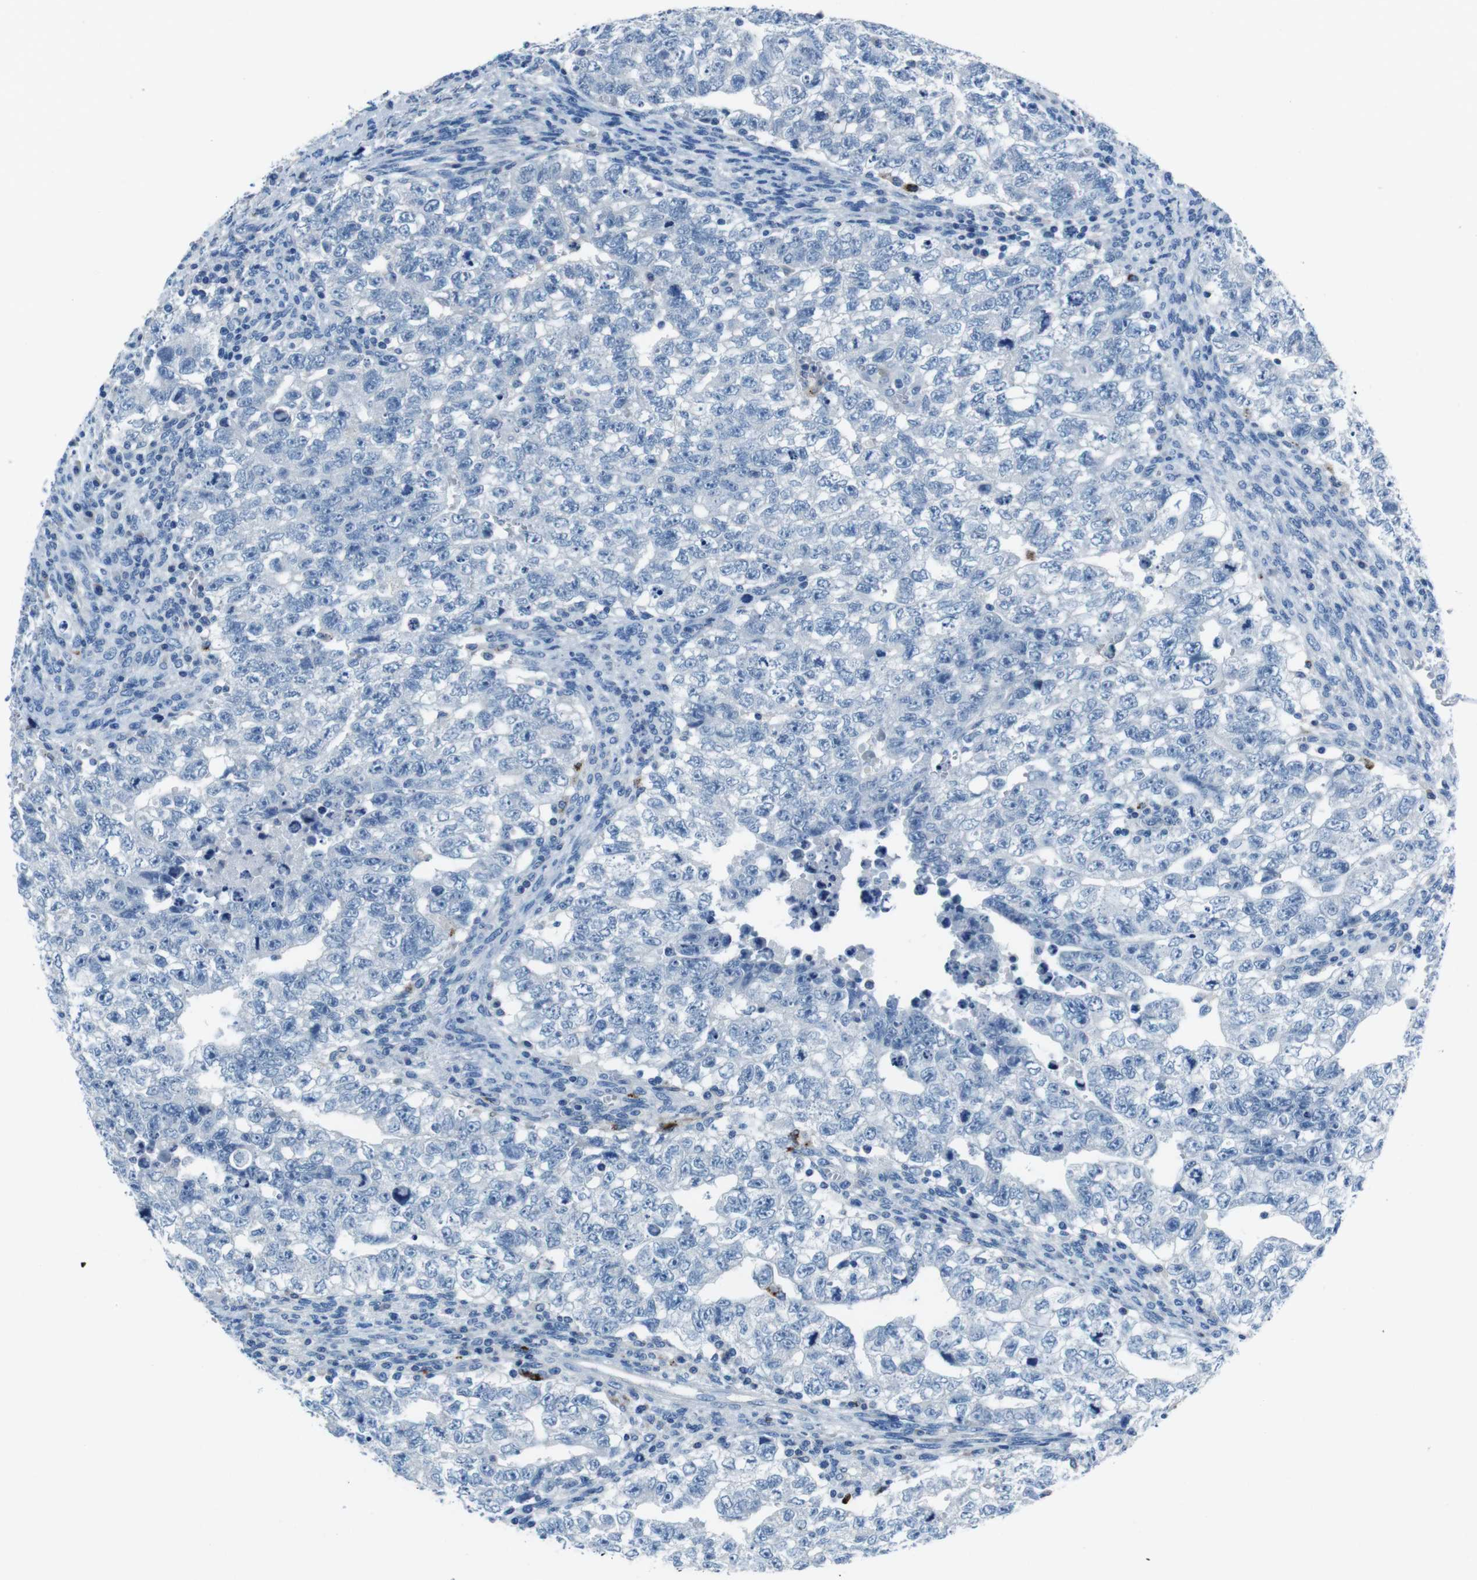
{"staining": {"intensity": "negative", "quantity": "none", "location": "none"}, "tissue": "testis cancer", "cell_type": "Tumor cells", "image_type": "cancer", "snomed": [{"axis": "morphology", "description": "Seminoma, NOS"}, {"axis": "morphology", "description": "Carcinoma, Embryonal, NOS"}, {"axis": "topography", "description": "Testis"}], "caption": "A high-resolution micrograph shows immunohistochemistry (IHC) staining of seminoma (testis), which displays no significant positivity in tumor cells. (Stains: DAB (3,3'-diaminobenzidine) IHC with hematoxylin counter stain, Microscopy: brightfield microscopy at high magnification).", "gene": "TULP3", "patient": {"sex": "male", "age": 38}}